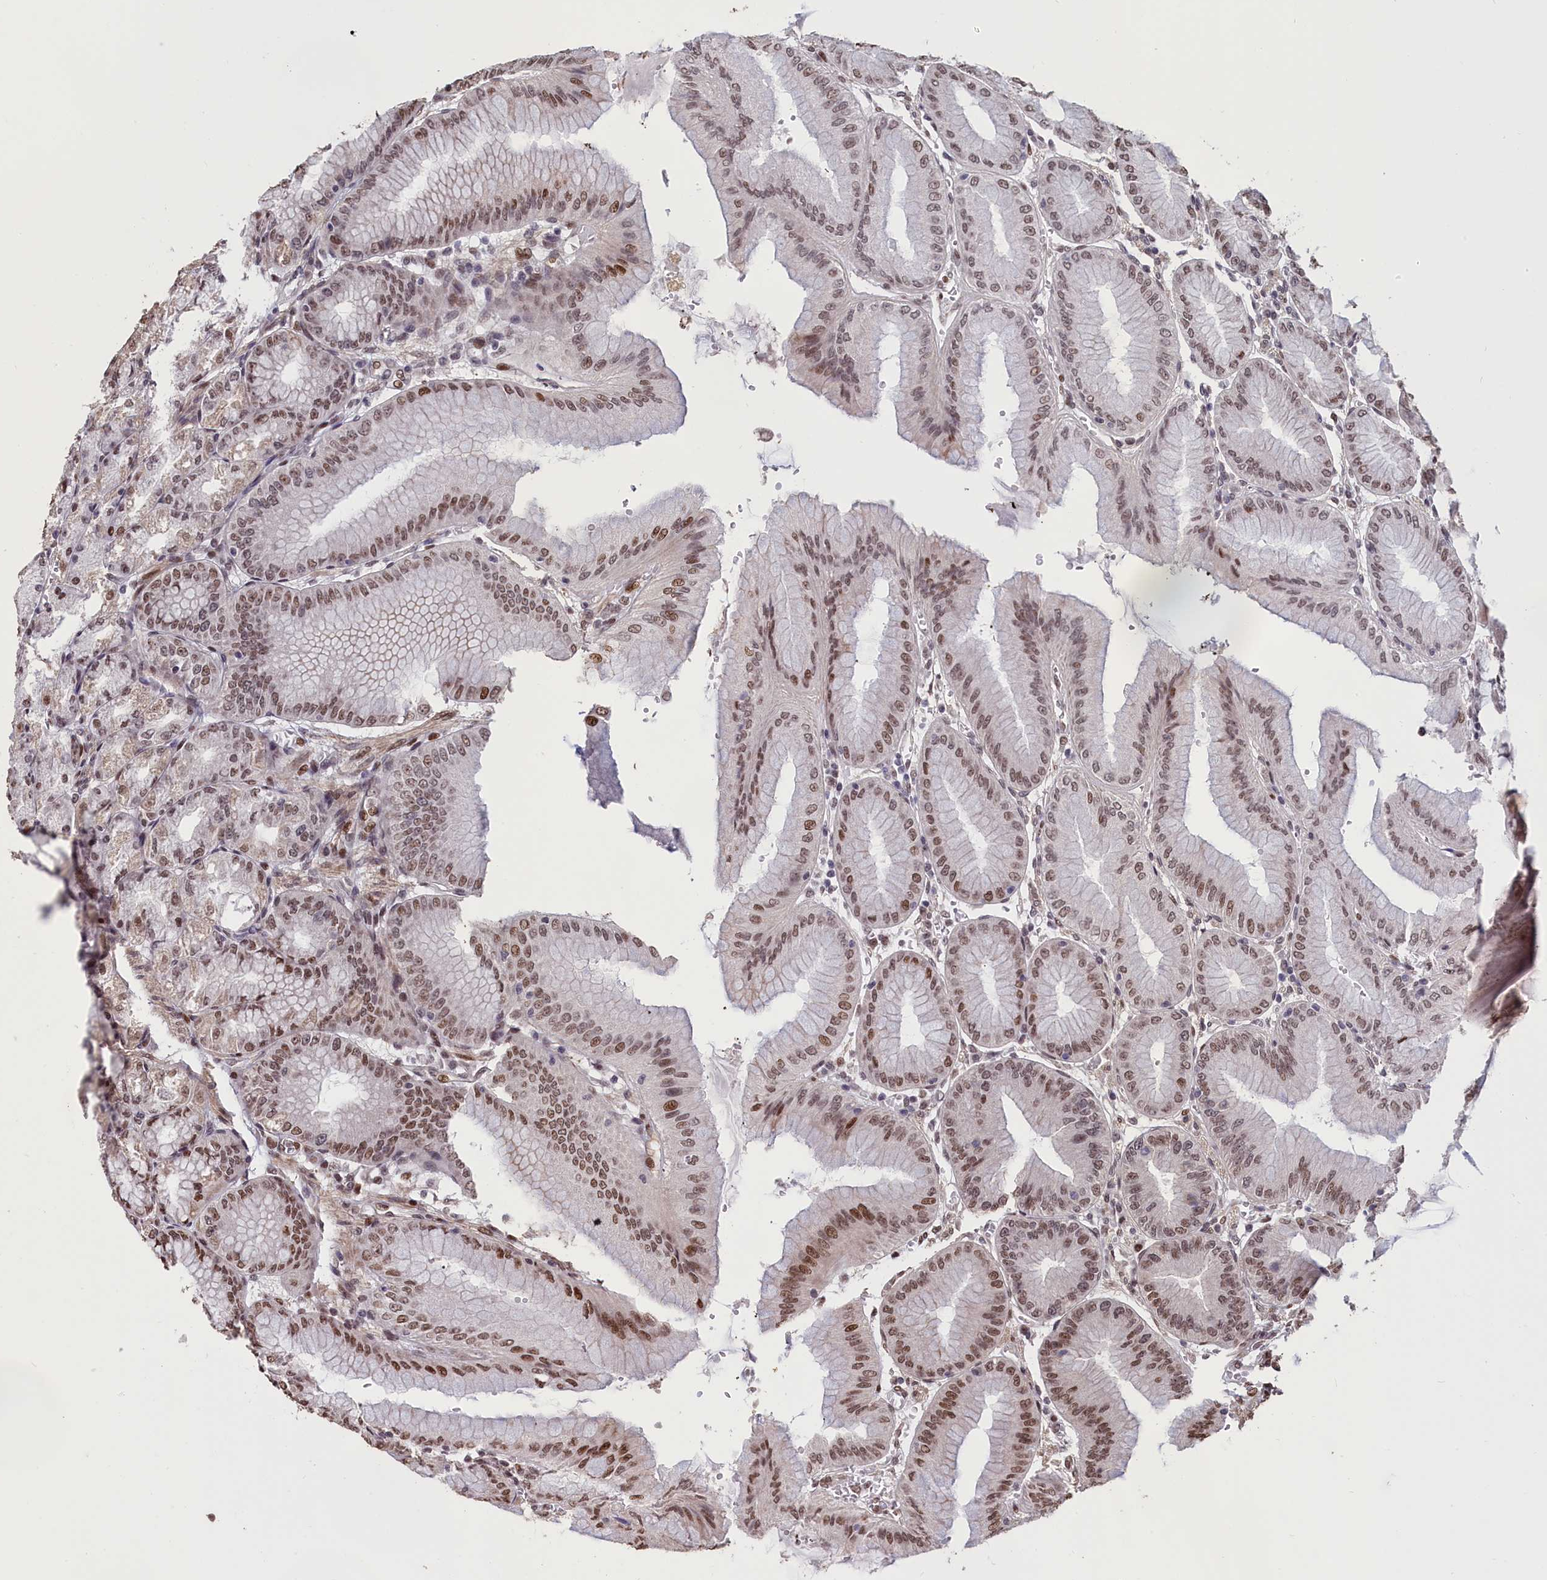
{"staining": {"intensity": "moderate", "quantity": ">75%", "location": "cytoplasmic/membranous,nuclear"}, "tissue": "stomach", "cell_type": "Glandular cells", "image_type": "normal", "snomed": [{"axis": "morphology", "description": "Normal tissue, NOS"}, {"axis": "topography", "description": "Stomach, lower"}], "caption": "Glandular cells exhibit medium levels of moderate cytoplasmic/membranous,nuclear positivity in approximately >75% of cells in normal human stomach.", "gene": "RELB", "patient": {"sex": "male", "age": 71}}